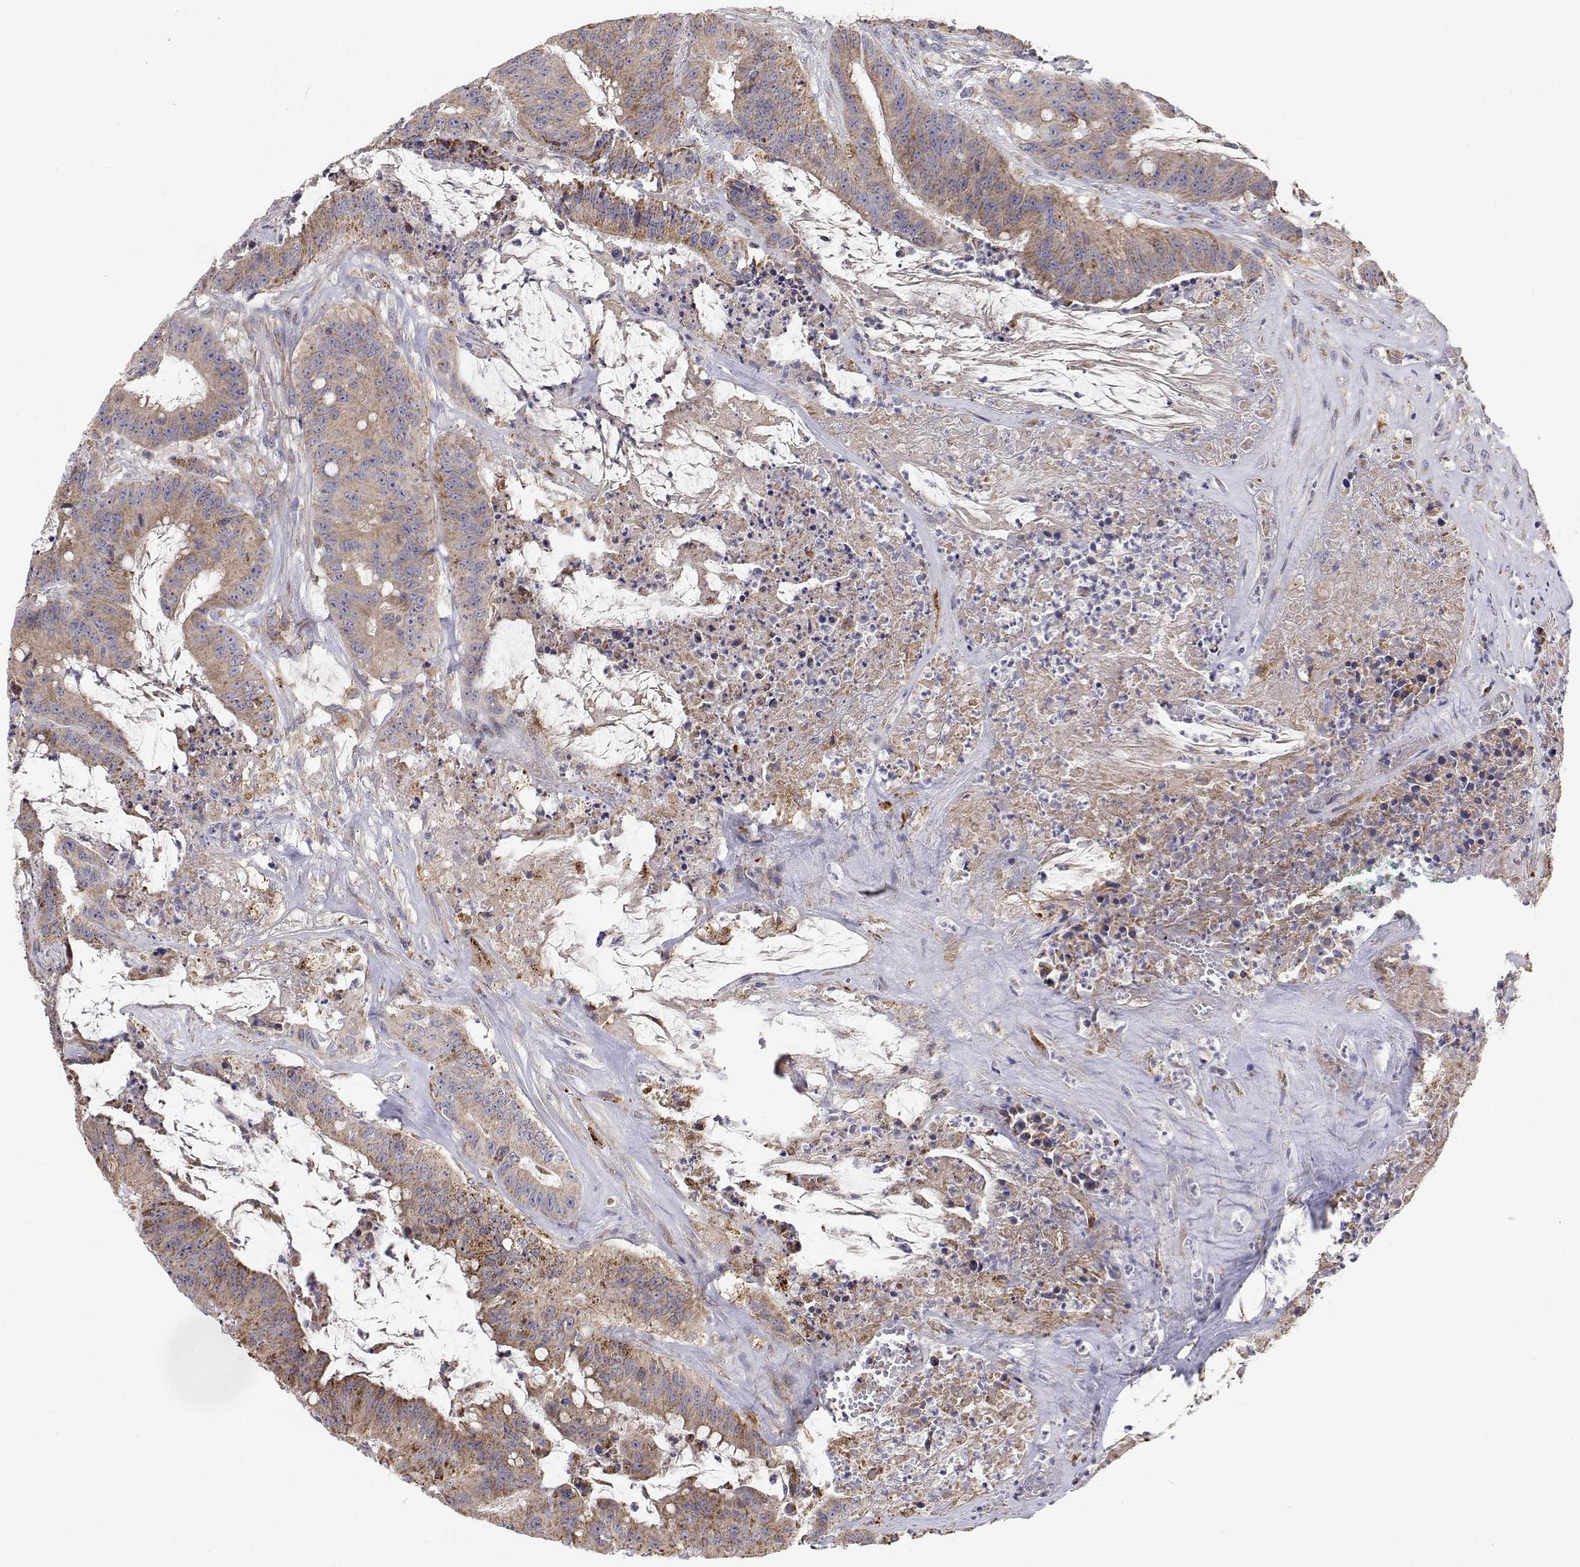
{"staining": {"intensity": "moderate", "quantity": "25%-75%", "location": "cytoplasmic/membranous"}, "tissue": "colorectal cancer", "cell_type": "Tumor cells", "image_type": "cancer", "snomed": [{"axis": "morphology", "description": "Adenocarcinoma, NOS"}, {"axis": "topography", "description": "Colon"}], "caption": "Brown immunohistochemical staining in human colorectal adenocarcinoma reveals moderate cytoplasmic/membranous expression in about 25%-75% of tumor cells. (DAB (3,3'-diaminobenzidine) IHC, brown staining for protein, blue staining for nuclei).", "gene": "SPICE1", "patient": {"sex": "male", "age": 33}}